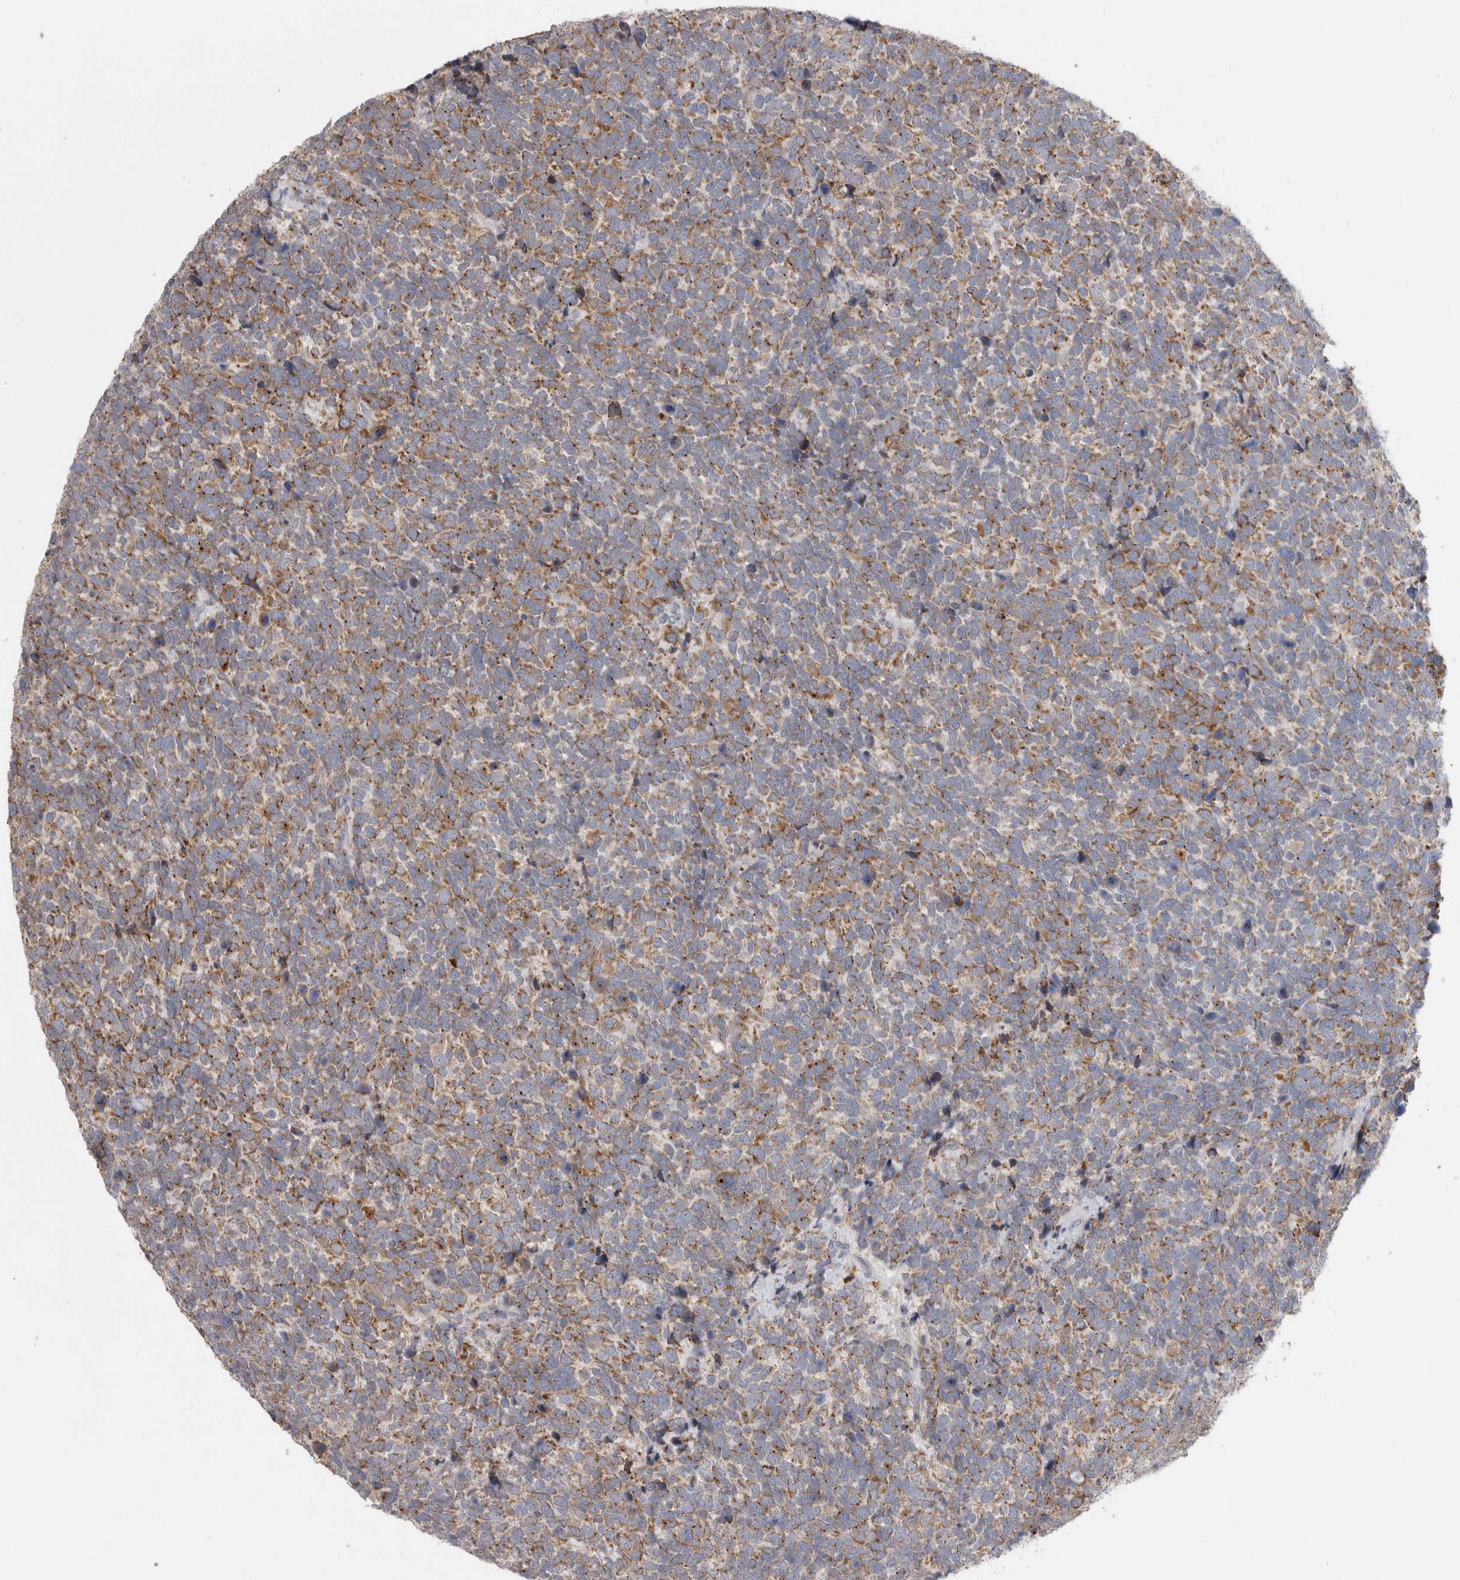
{"staining": {"intensity": "moderate", "quantity": ">75%", "location": "cytoplasmic/membranous"}, "tissue": "urothelial cancer", "cell_type": "Tumor cells", "image_type": "cancer", "snomed": [{"axis": "morphology", "description": "Urothelial carcinoma, High grade"}, {"axis": "topography", "description": "Urinary bladder"}], "caption": "Urothelial cancer was stained to show a protein in brown. There is medium levels of moderate cytoplasmic/membranous staining in about >75% of tumor cells.", "gene": "ZNF341", "patient": {"sex": "female", "age": 82}}